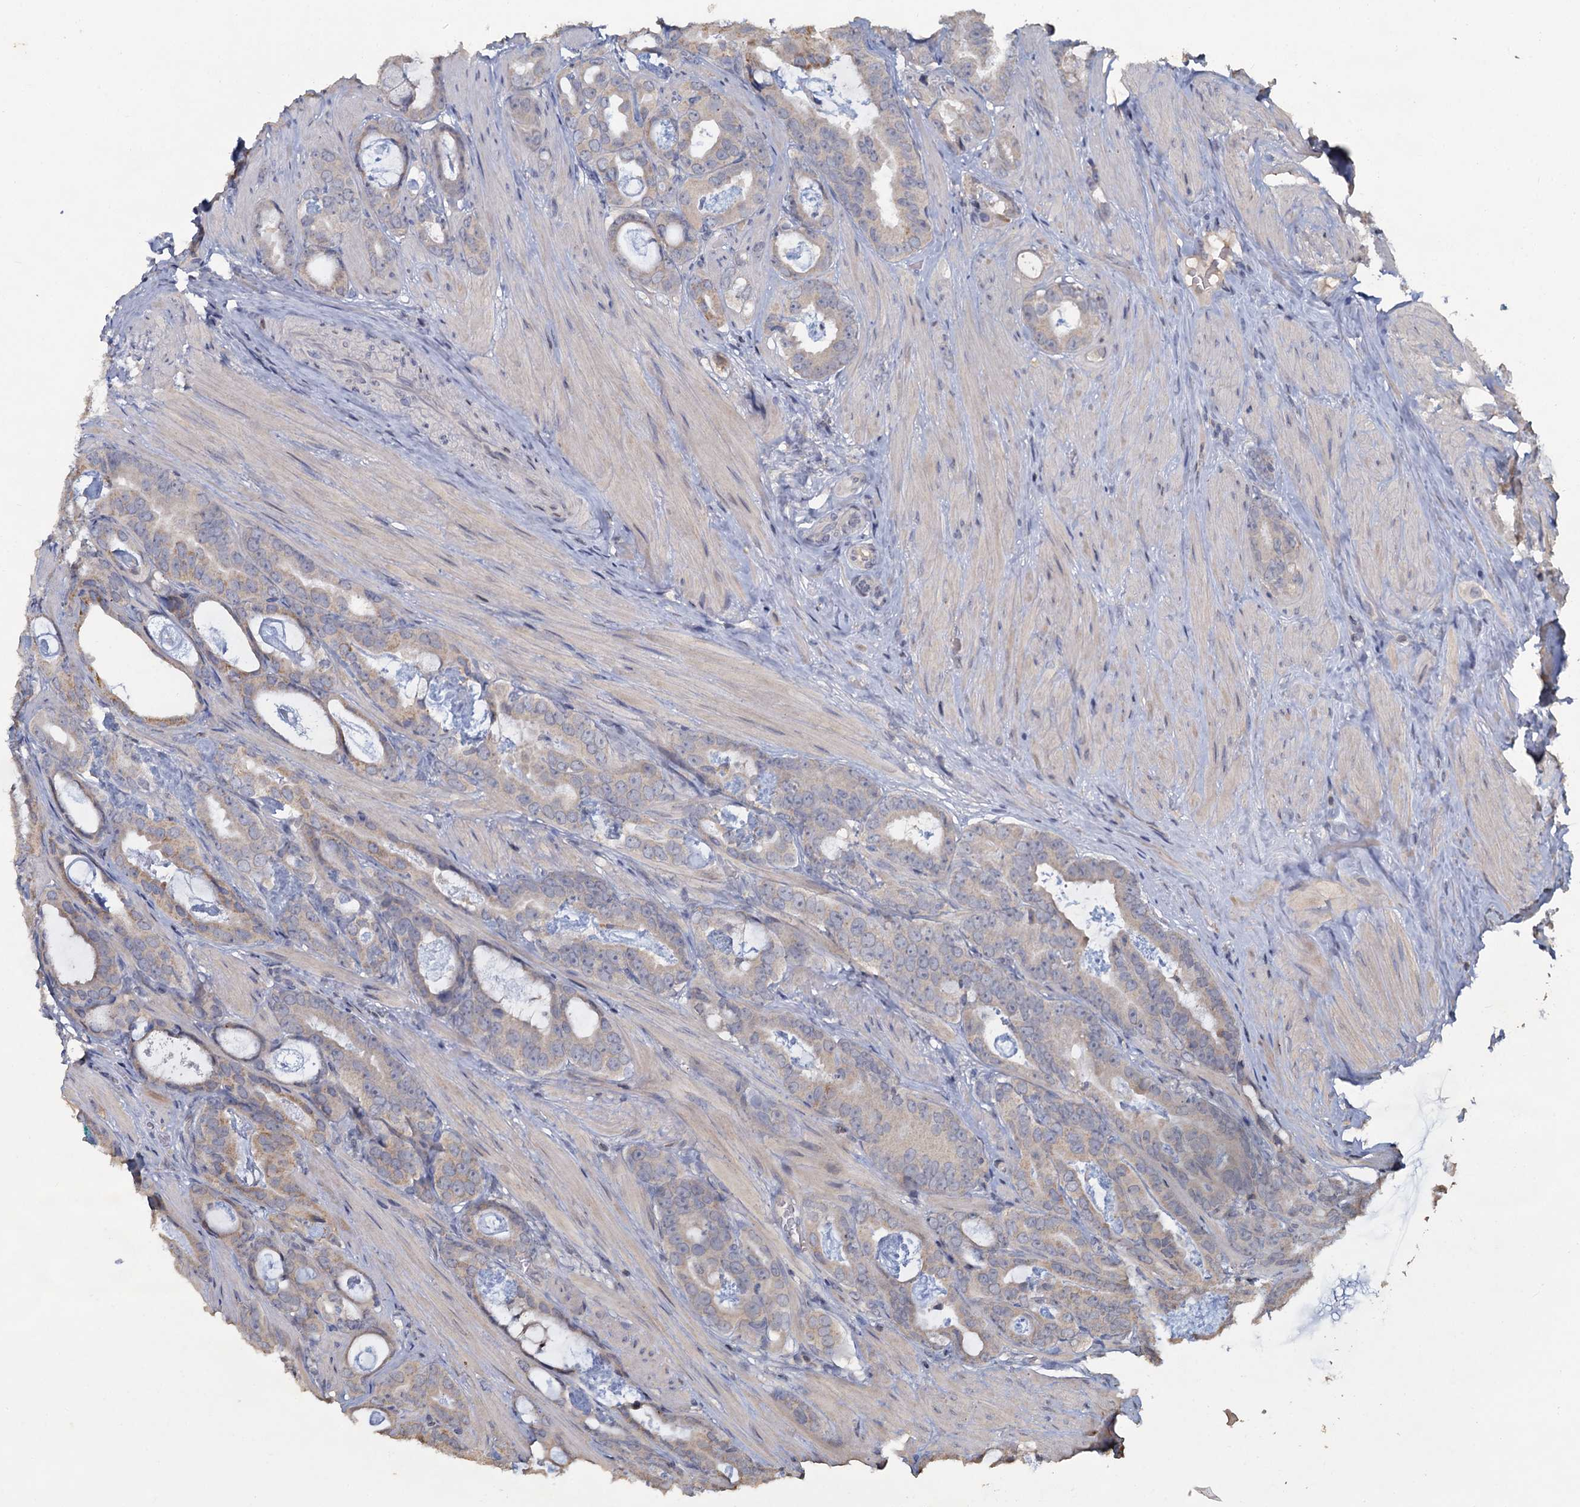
{"staining": {"intensity": "weak", "quantity": "<25%", "location": "cytoplasmic/membranous"}, "tissue": "prostate cancer", "cell_type": "Tumor cells", "image_type": "cancer", "snomed": [{"axis": "morphology", "description": "Adenocarcinoma, Low grade"}, {"axis": "topography", "description": "Prostate"}], "caption": "Immunohistochemistry (IHC) histopathology image of neoplastic tissue: prostate cancer (low-grade adenocarcinoma) stained with DAB reveals no significant protein expression in tumor cells. (Immunohistochemistry (IHC), brightfield microscopy, high magnification).", "gene": "CCDC61", "patient": {"sex": "male", "age": 71}}